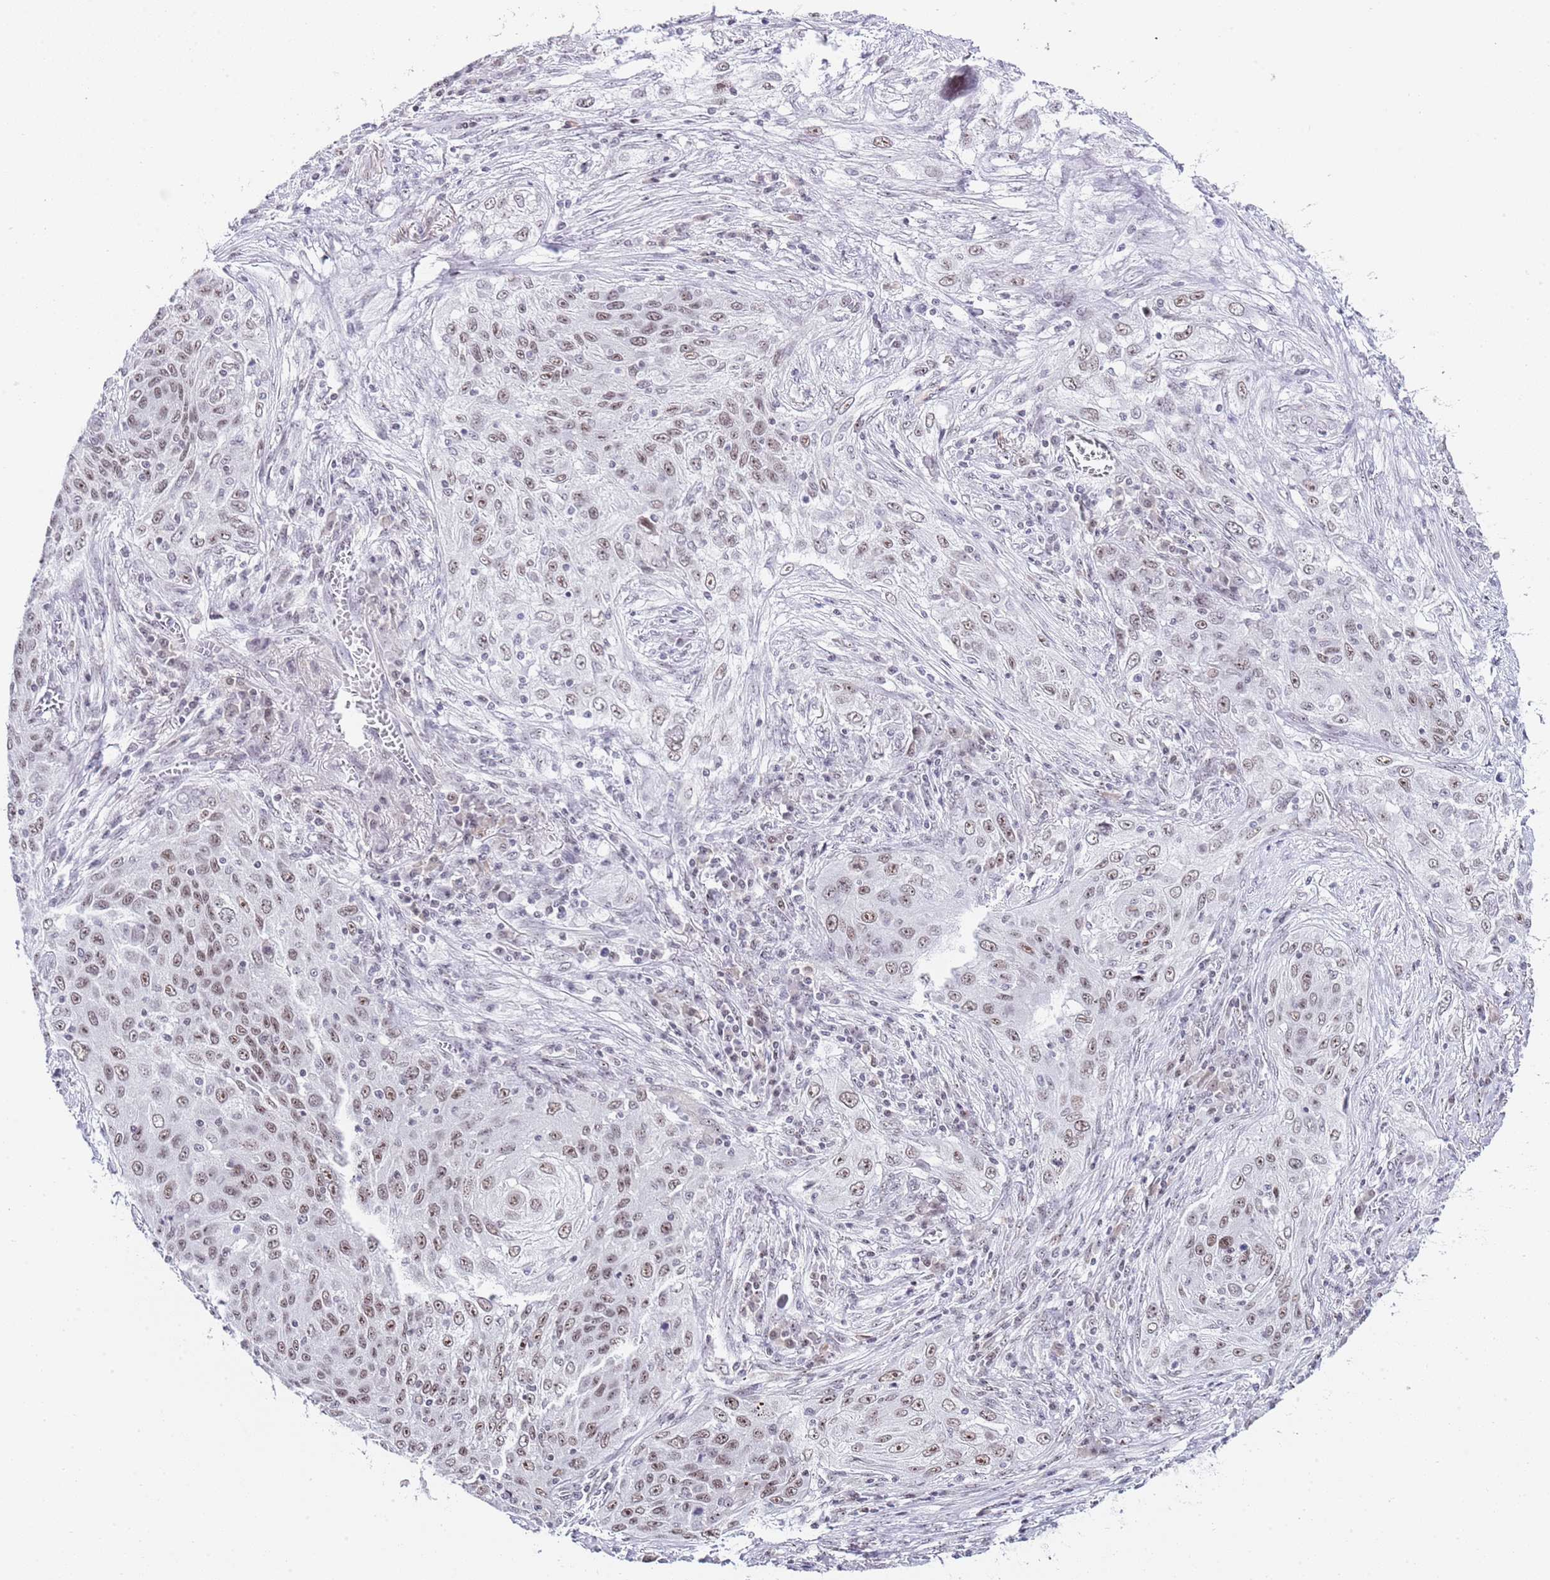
{"staining": {"intensity": "weak", "quantity": ">75%", "location": "nuclear"}, "tissue": "lung cancer", "cell_type": "Tumor cells", "image_type": "cancer", "snomed": [{"axis": "morphology", "description": "Squamous cell carcinoma, NOS"}, {"axis": "topography", "description": "Lung"}], "caption": "This image shows squamous cell carcinoma (lung) stained with immunohistochemistry to label a protein in brown. The nuclear of tumor cells show weak positivity for the protein. Nuclei are counter-stained blue.", "gene": "NOP56", "patient": {"sex": "female", "age": 69}}